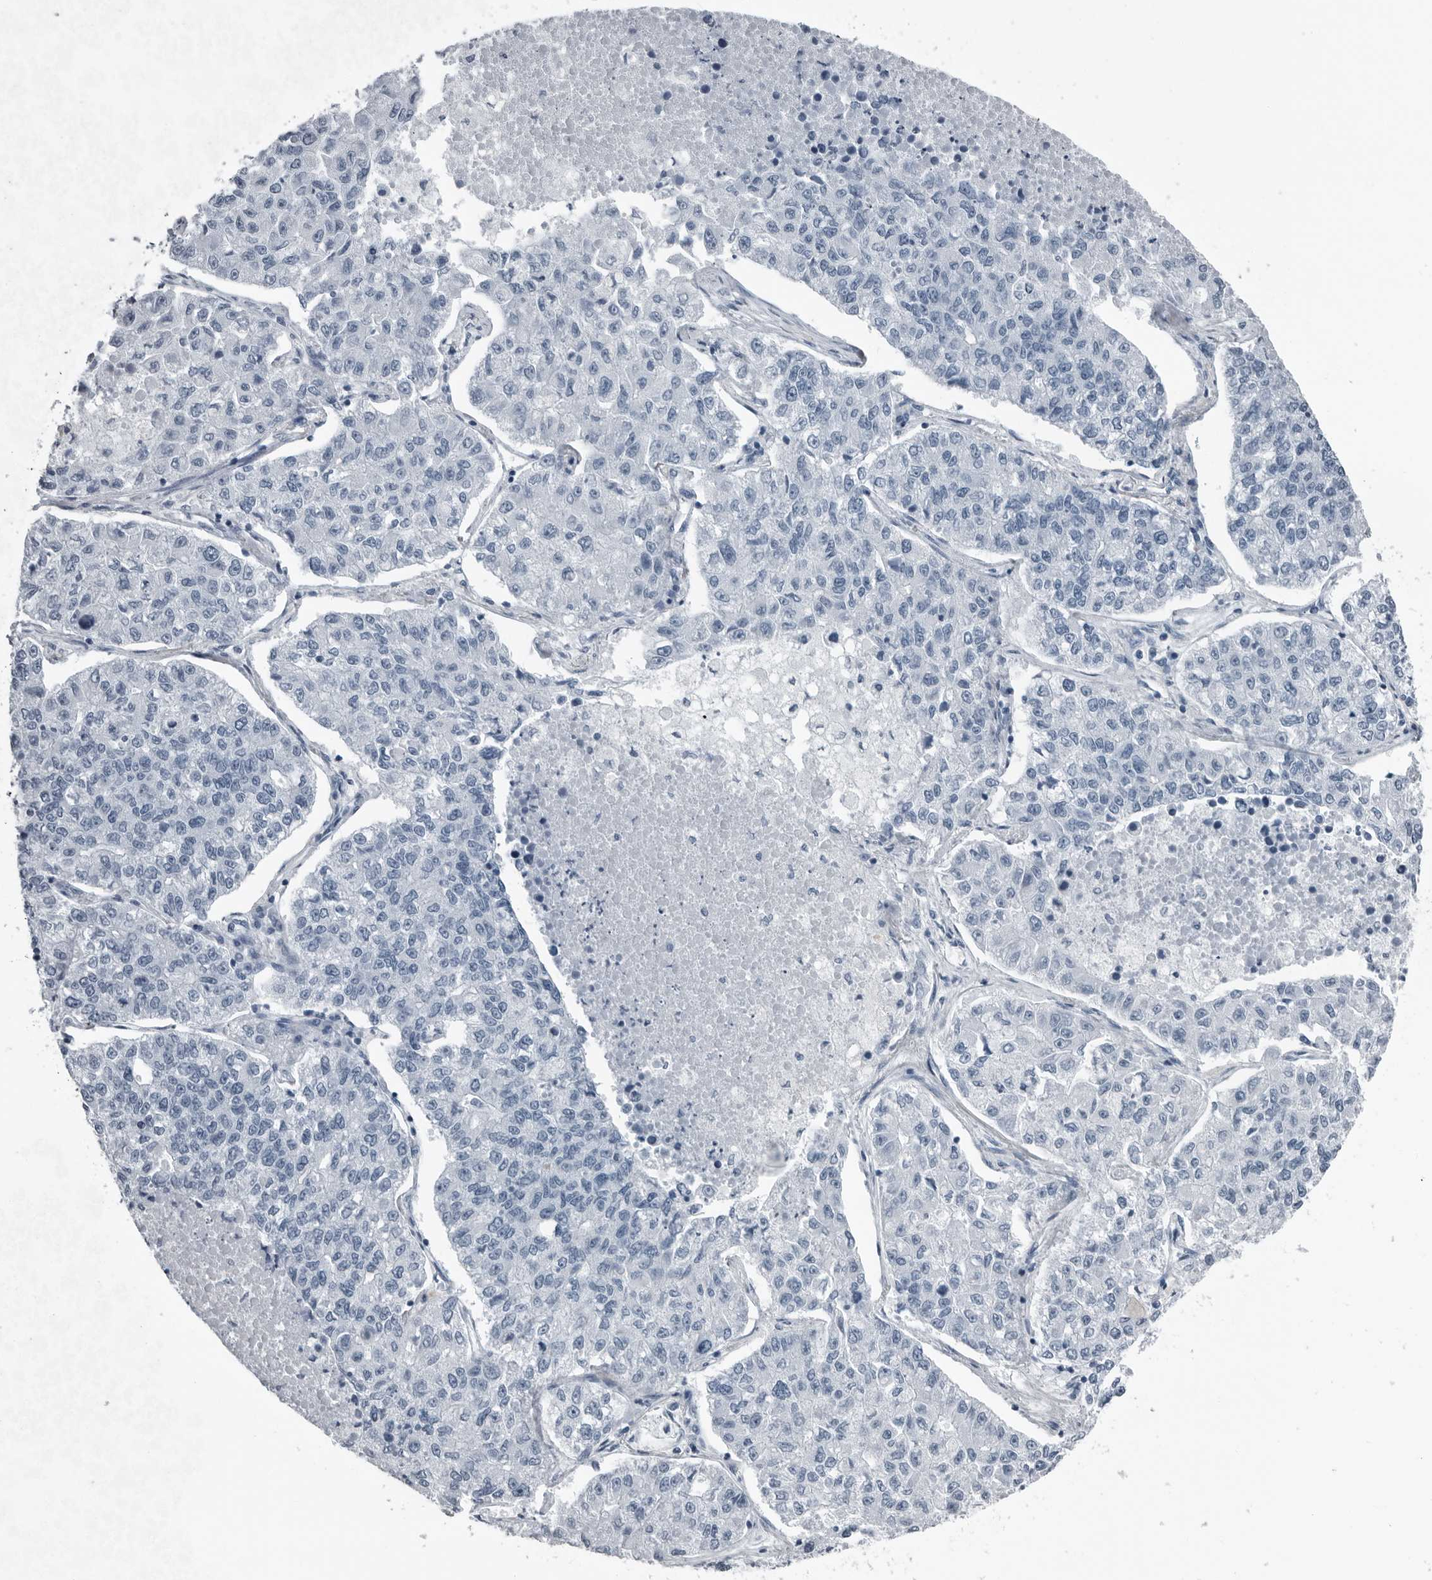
{"staining": {"intensity": "negative", "quantity": "none", "location": "none"}, "tissue": "lung cancer", "cell_type": "Tumor cells", "image_type": "cancer", "snomed": [{"axis": "morphology", "description": "Adenocarcinoma, NOS"}, {"axis": "topography", "description": "Lung"}], "caption": "There is no significant staining in tumor cells of lung adenocarcinoma. (DAB (3,3'-diaminobenzidine) immunohistochemistry (IHC) with hematoxylin counter stain).", "gene": "PRSS1", "patient": {"sex": "male", "age": 49}}